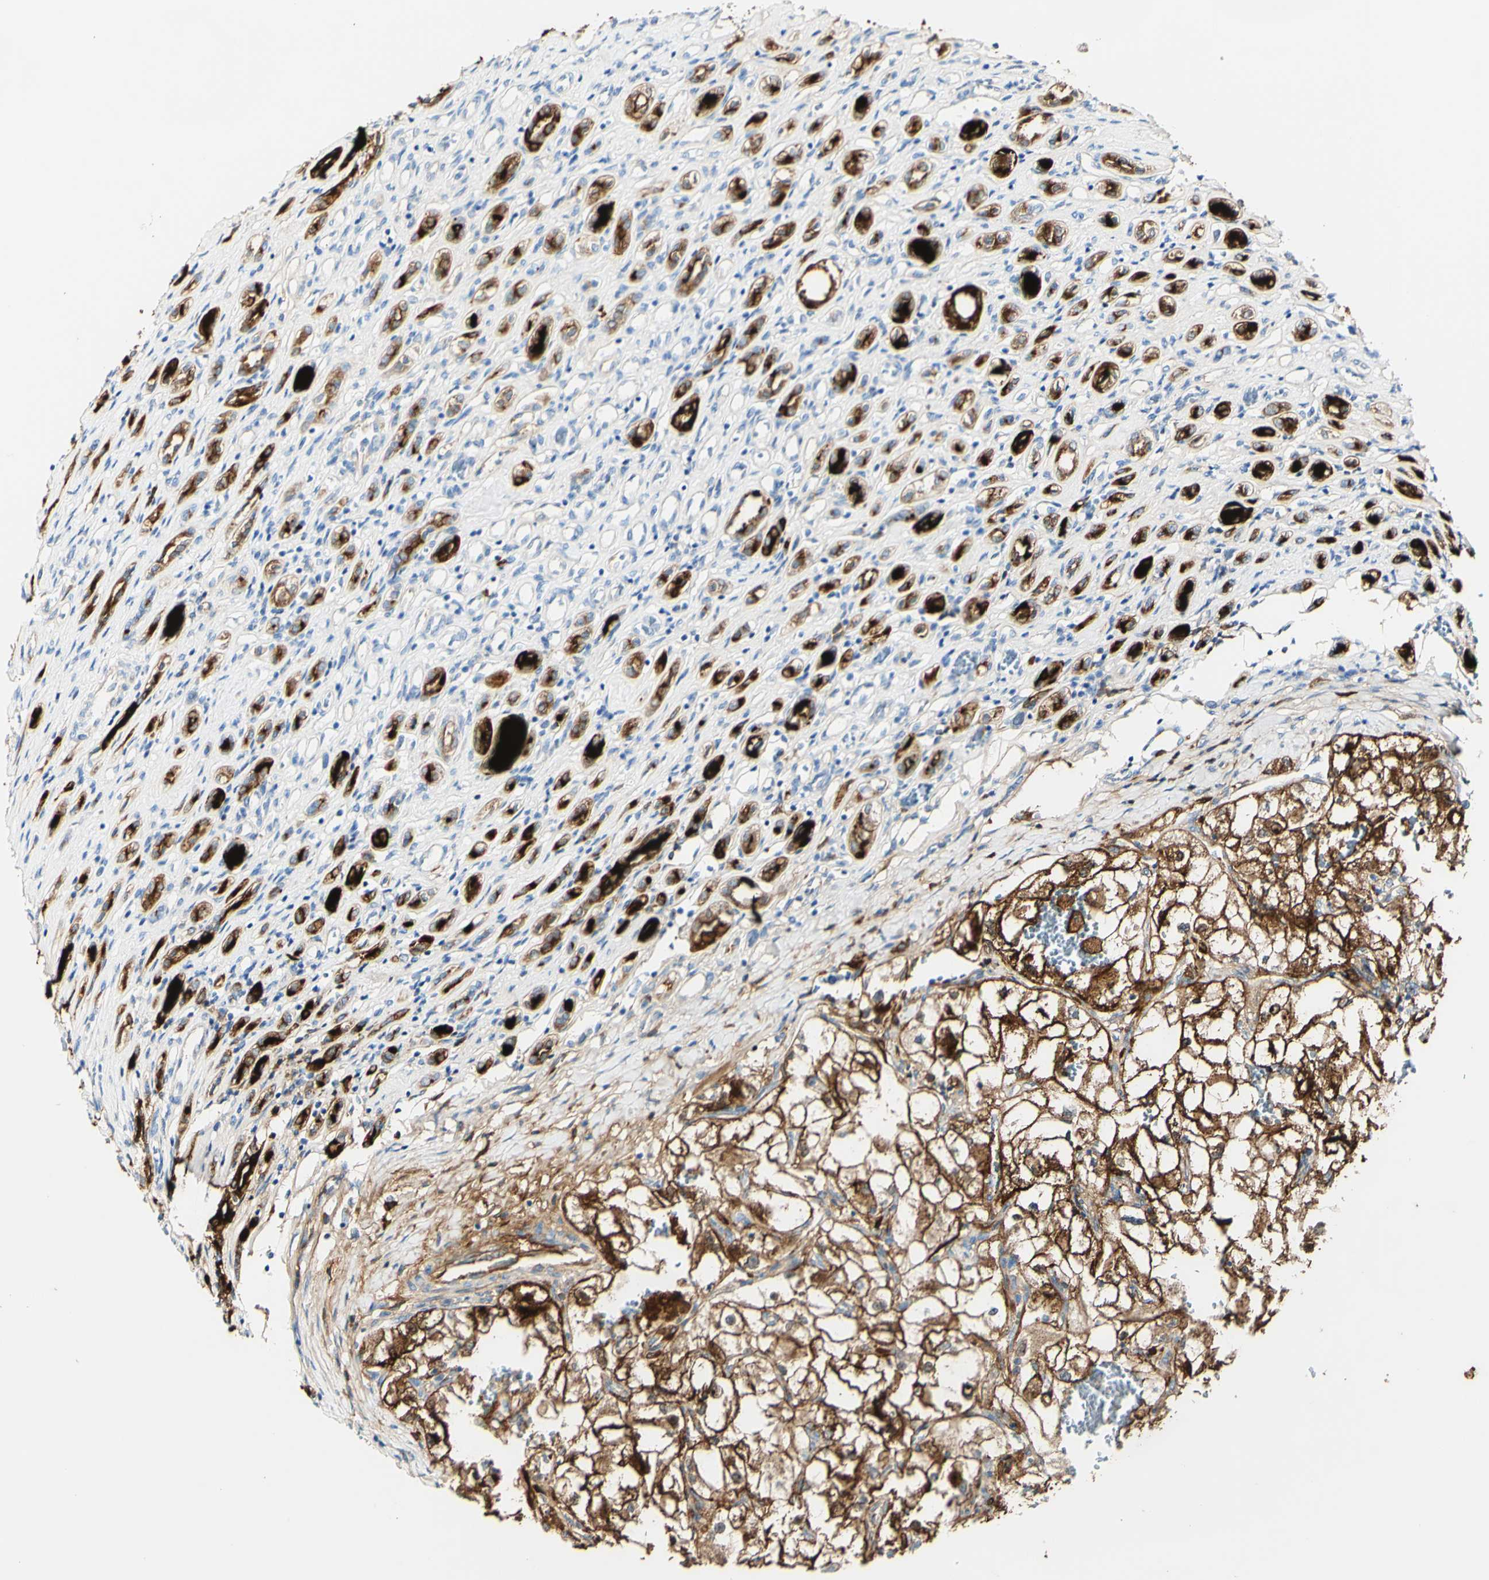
{"staining": {"intensity": "strong", "quantity": ">75%", "location": "cytoplasmic/membranous,nuclear"}, "tissue": "renal cancer", "cell_type": "Tumor cells", "image_type": "cancer", "snomed": [{"axis": "morphology", "description": "Adenocarcinoma, NOS"}, {"axis": "topography", "description": "Kidney"}], "caption": "An image showing strong cytoplasmic/membranous and nuclear staining in about >75% of tumor cells in renal cancer, as visualized by brown immunohistochemical staining.", "gene": "PIGR", "patient": {"sex": "female", "age": 70}}